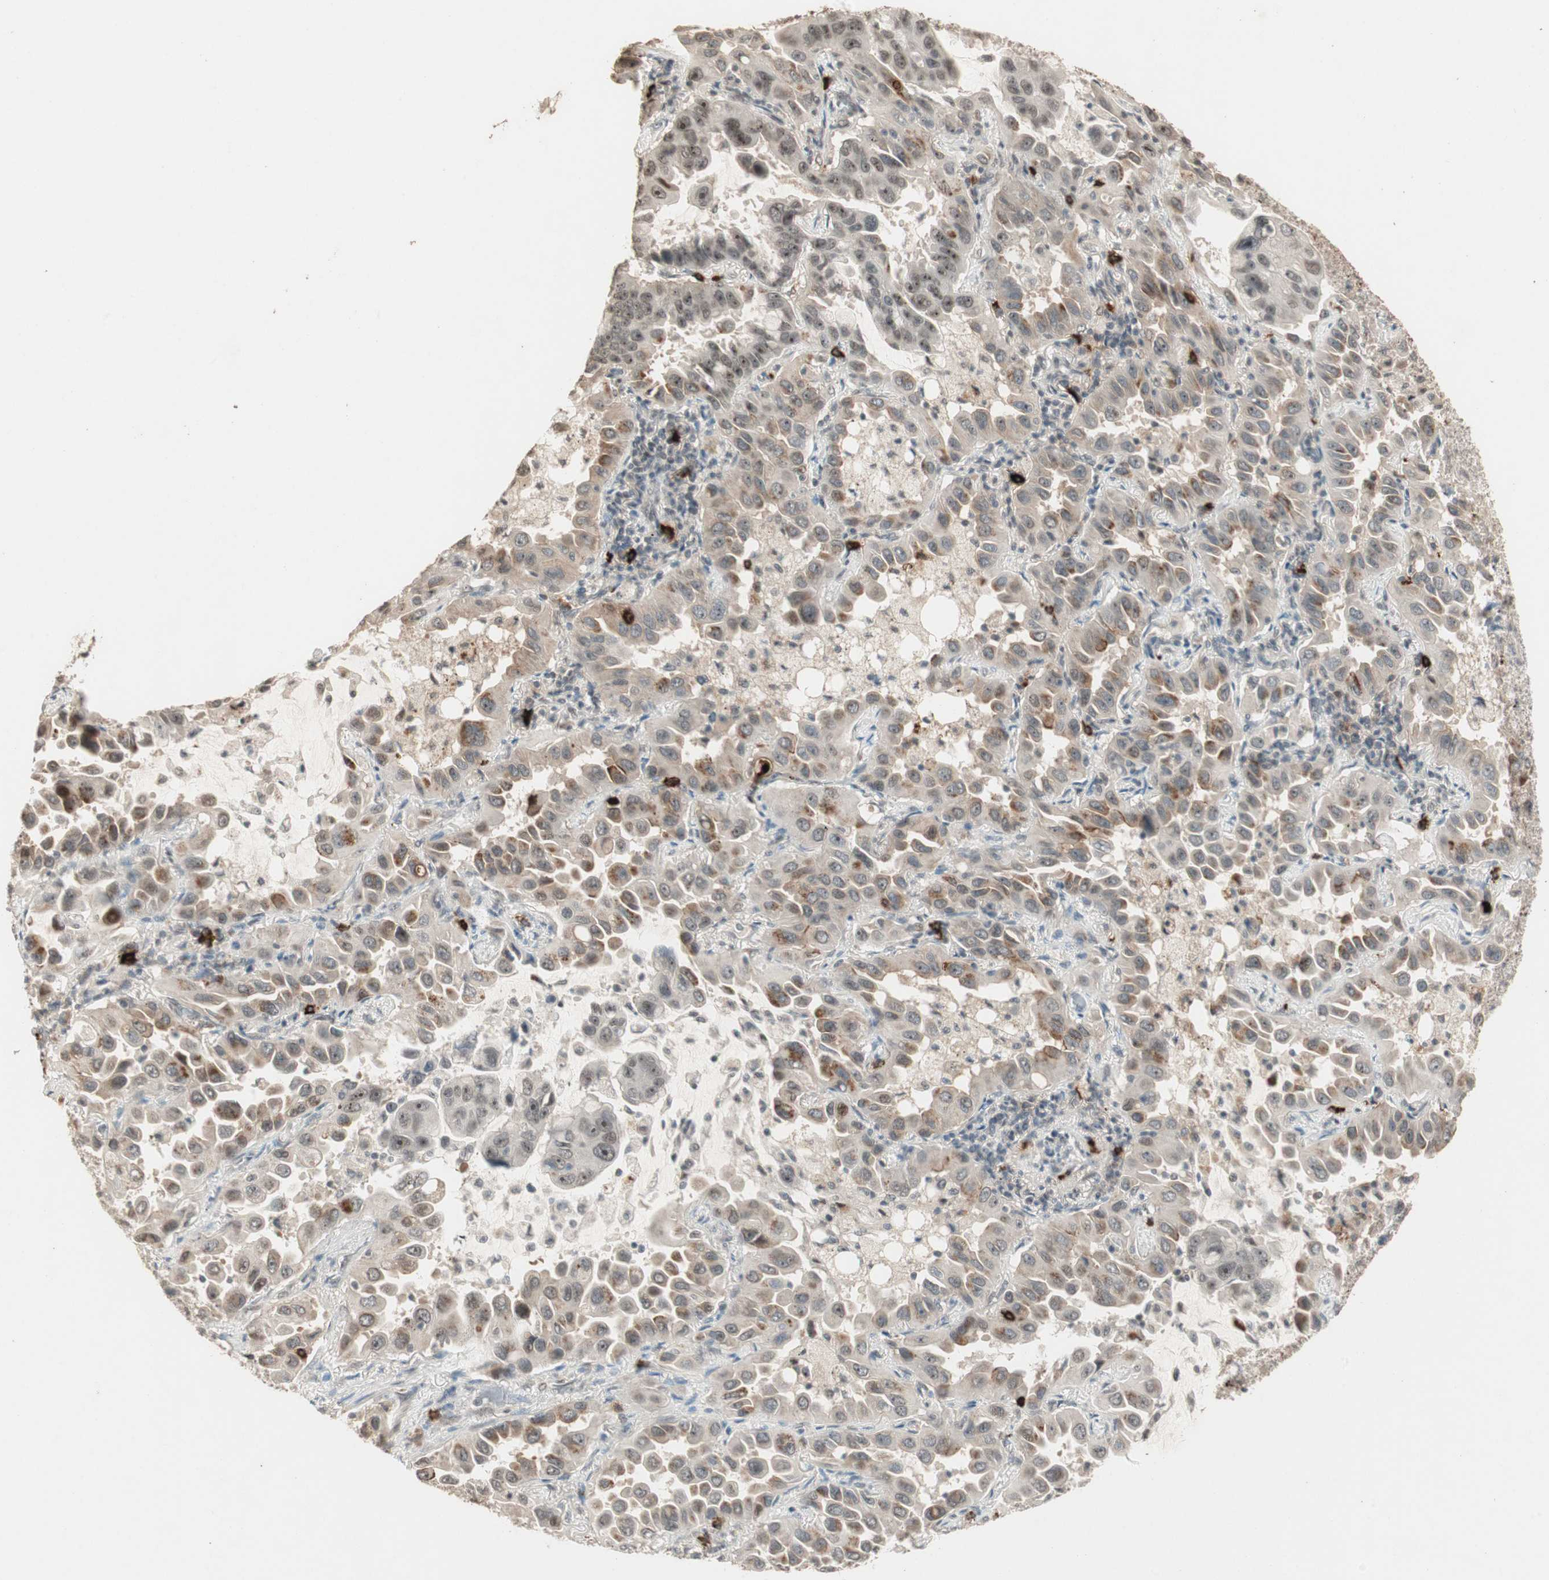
{"staining": {"intensity": "moderate", "quantity": "25%-75%", "location": "cytoplasmic/membranous,nuclear"}, "tissue": "lung cancer", "cell_type": "Tumor cells", "image_type": "cancer", "snomed": [{"axis": "morphology", "description": "Adenocarcinoma, NOS"}, {"axis": "topography", "description": "Lung"}], "caption": "Brown immunohistochemical staining in lung cancer (adenocarcinoma) exhibits moderate cytoplasmic/membranous and nuclear staining in approximately 25%-75% of tumor cells. Nuclei are stained in blue.", "gene": "ETV4", "patient": {"sex": "male", "age": 64}}